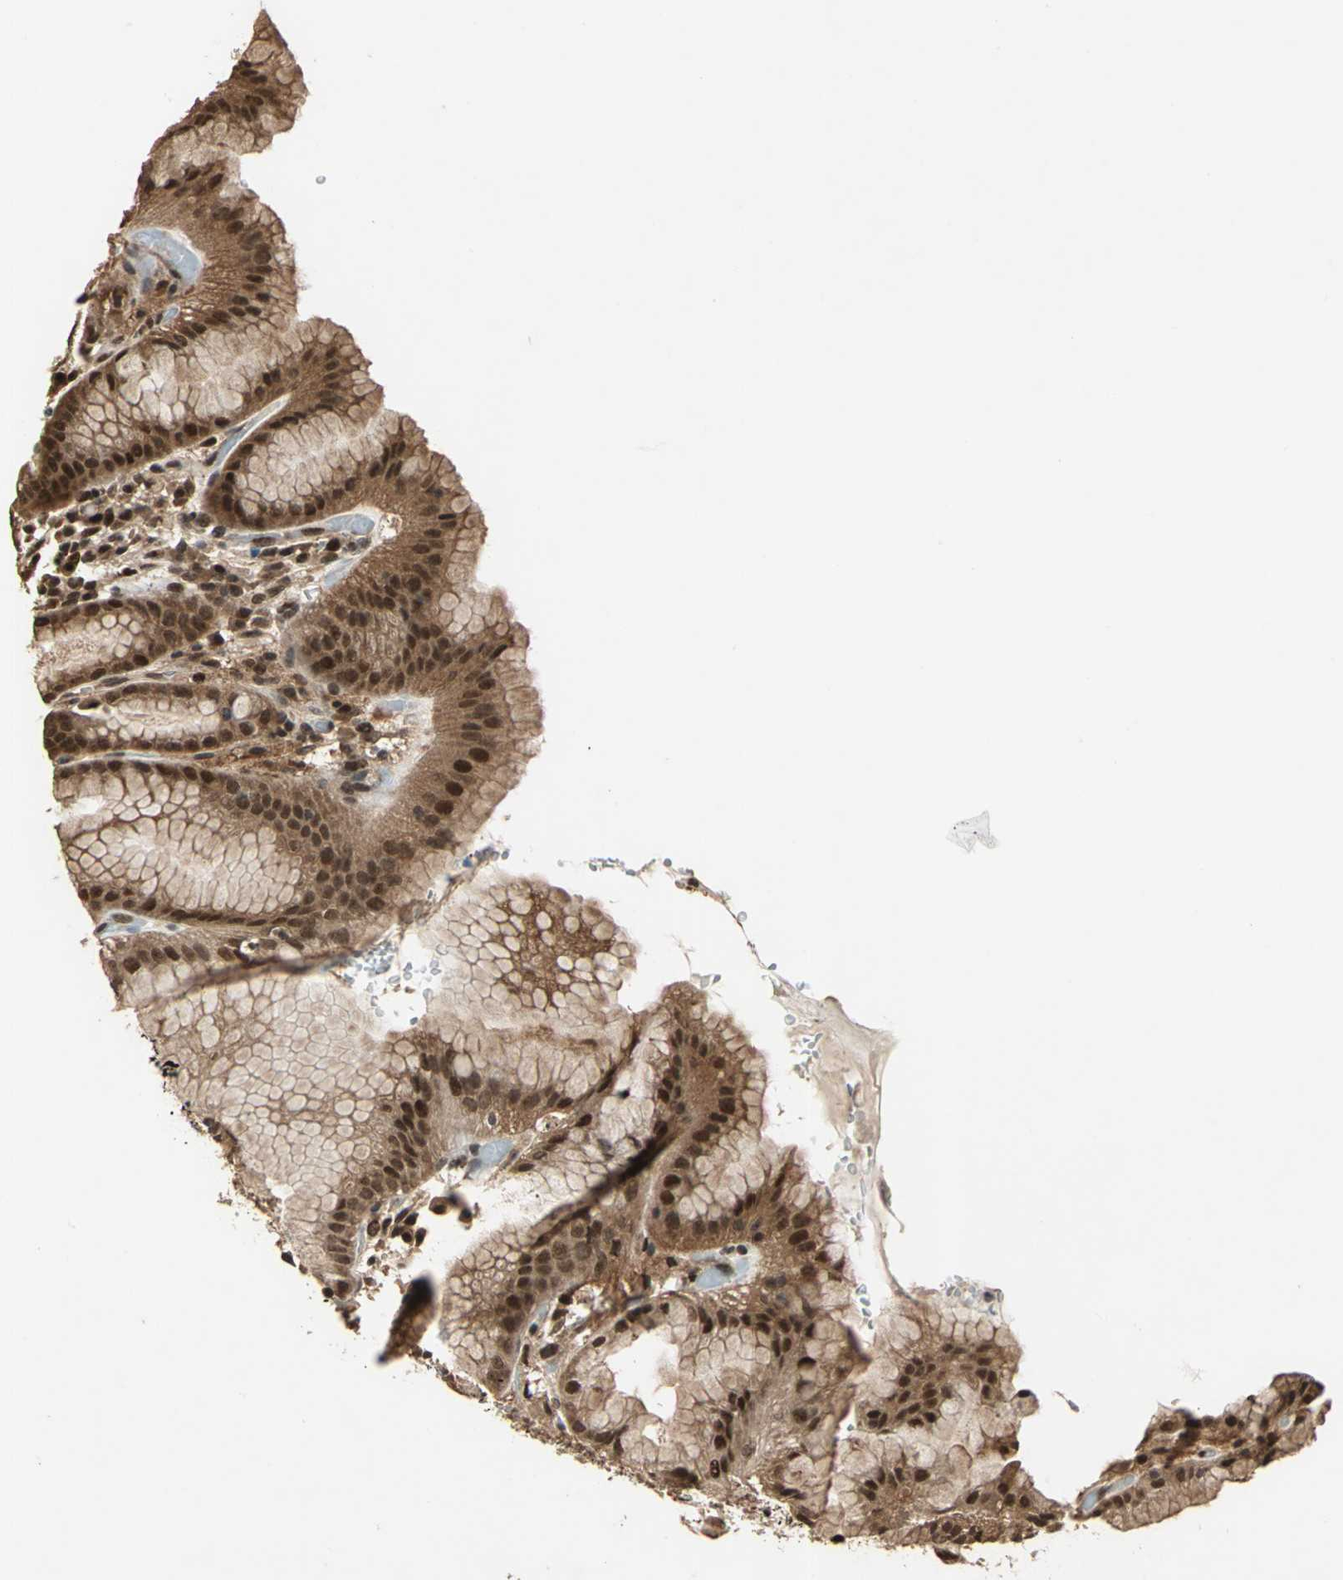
{"staining": {"intensity": "strong", "quantity": ">75%", "location": "cytoplasmic/membranous,nuclear"}, "tissue": "stomach", "cell_type": "Glandular cells", "image_type": "normal", "snomed": [{"axis": "morphology", "description": "Normal tissue, NOS"}, {"axis": "topography", "description": "Stomach"}, {"axis": "topography", "description": "Stomach, lower"}], "caption": "A histopathology image of stomach stained for a protein exhibits strong cytoplasmic/membranous,nuclear brown staining in glandular cells. Using DAB (brown) and hematoxylin (blue) stains, captured at high magnification using brightfield microscopy.", "gene": "PSMC3", "patient": {"sex": "female", "age": 75}}